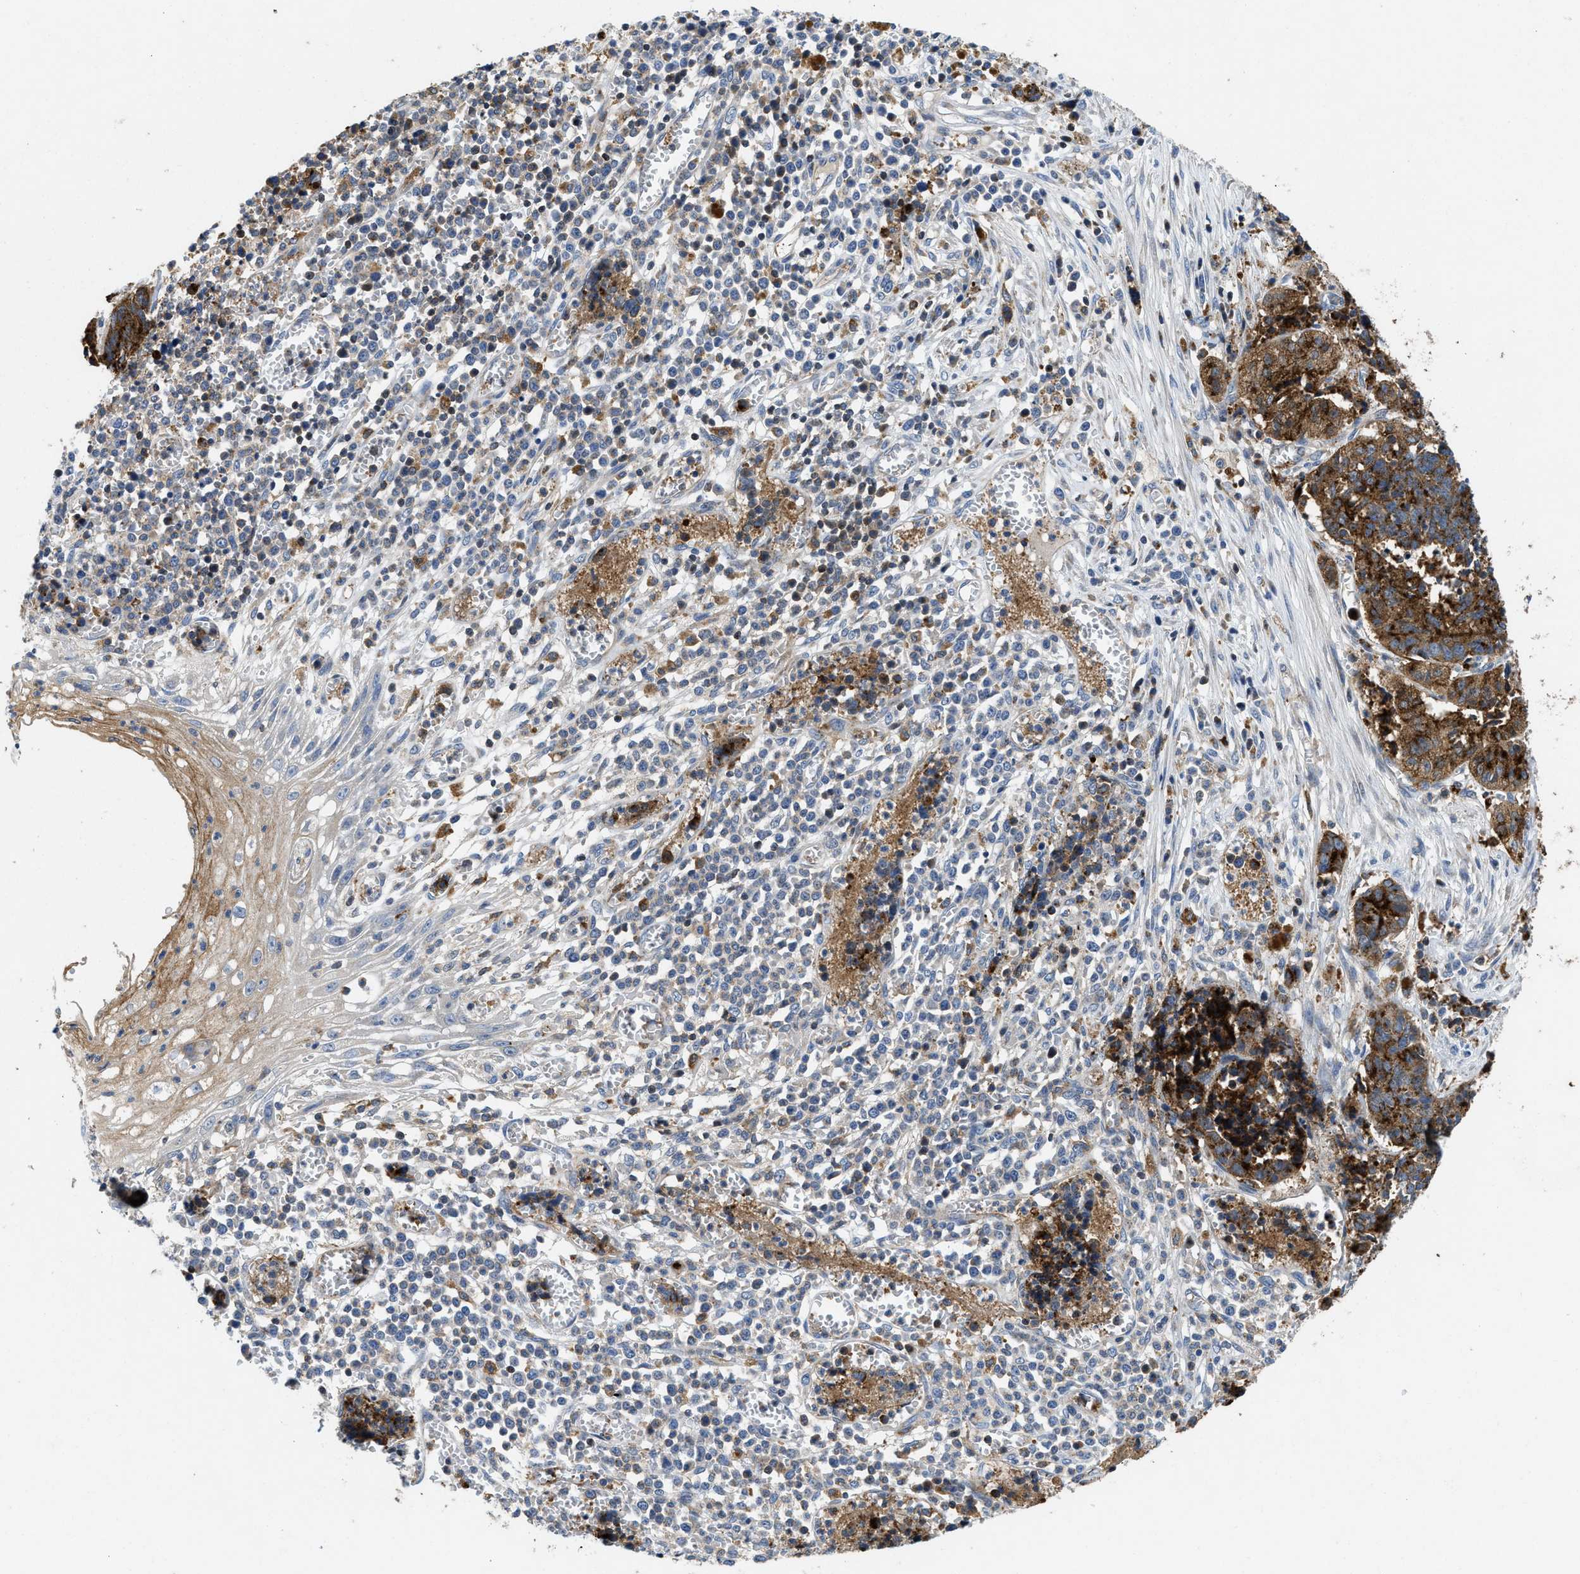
{"staining": {"intensity": "strong", "quantity": ">75%", "location": "cytoplasmic/membranous"}, "tissue": "cervical cancer", "cell_type": "Tumor cells", "image_type": "cancer", "snomed": [{"axis": "morphology", "description": "Squamous cell carcinoma, NOS"}, {"axis": "topography", "description": "Cervix"}], "caption": "Immunohistochemical staining of cervical cancer demonstrates high levels of strong cytoplasmic/membranous protein positivity in about >75% of tumor cells. Nuclei are stained in blue.", "gene": "ENPP4", "patient": {"sex": "female", "age": 35}}